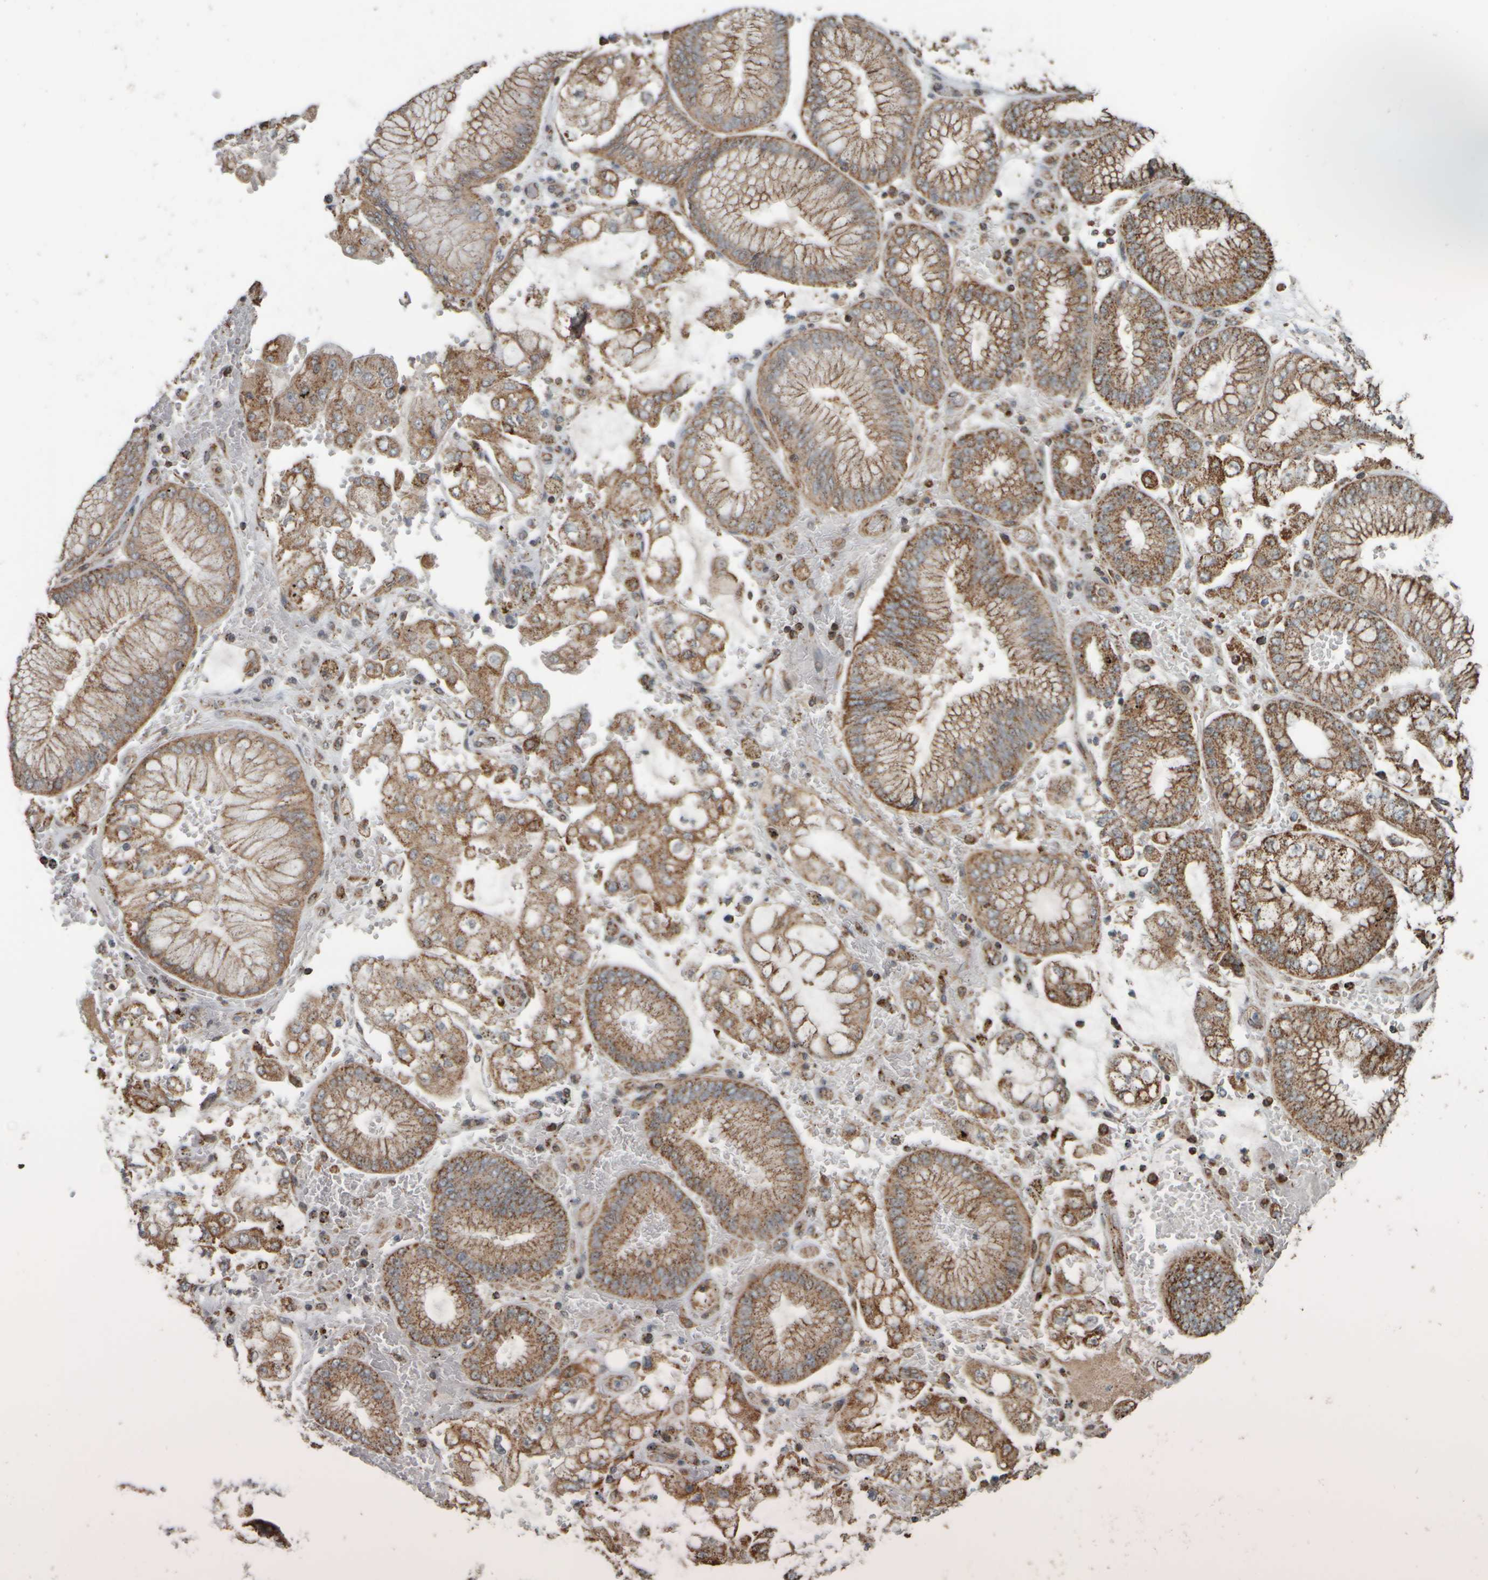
{"staining": {"intensity": "moderate", "quantity": ">75%", "location": "cytoplasmic/membranous"}, "tissue": "stomach cancer", "cell_type": "Tumor cells", "image_type": "cancer", "snomed": [{"axis": "morphology", "description": "Adenocarcinoma, NOS"}, {"axis": "topography", "description": "Stomach"}], "caption": "A brown stain highlights moderate cytoplasmic/membranous staining of a protein in adenocarcinoma (stomach) tumor cells.", "gene": "APBB2", "patient": {"sex": "male", "age": 76}}